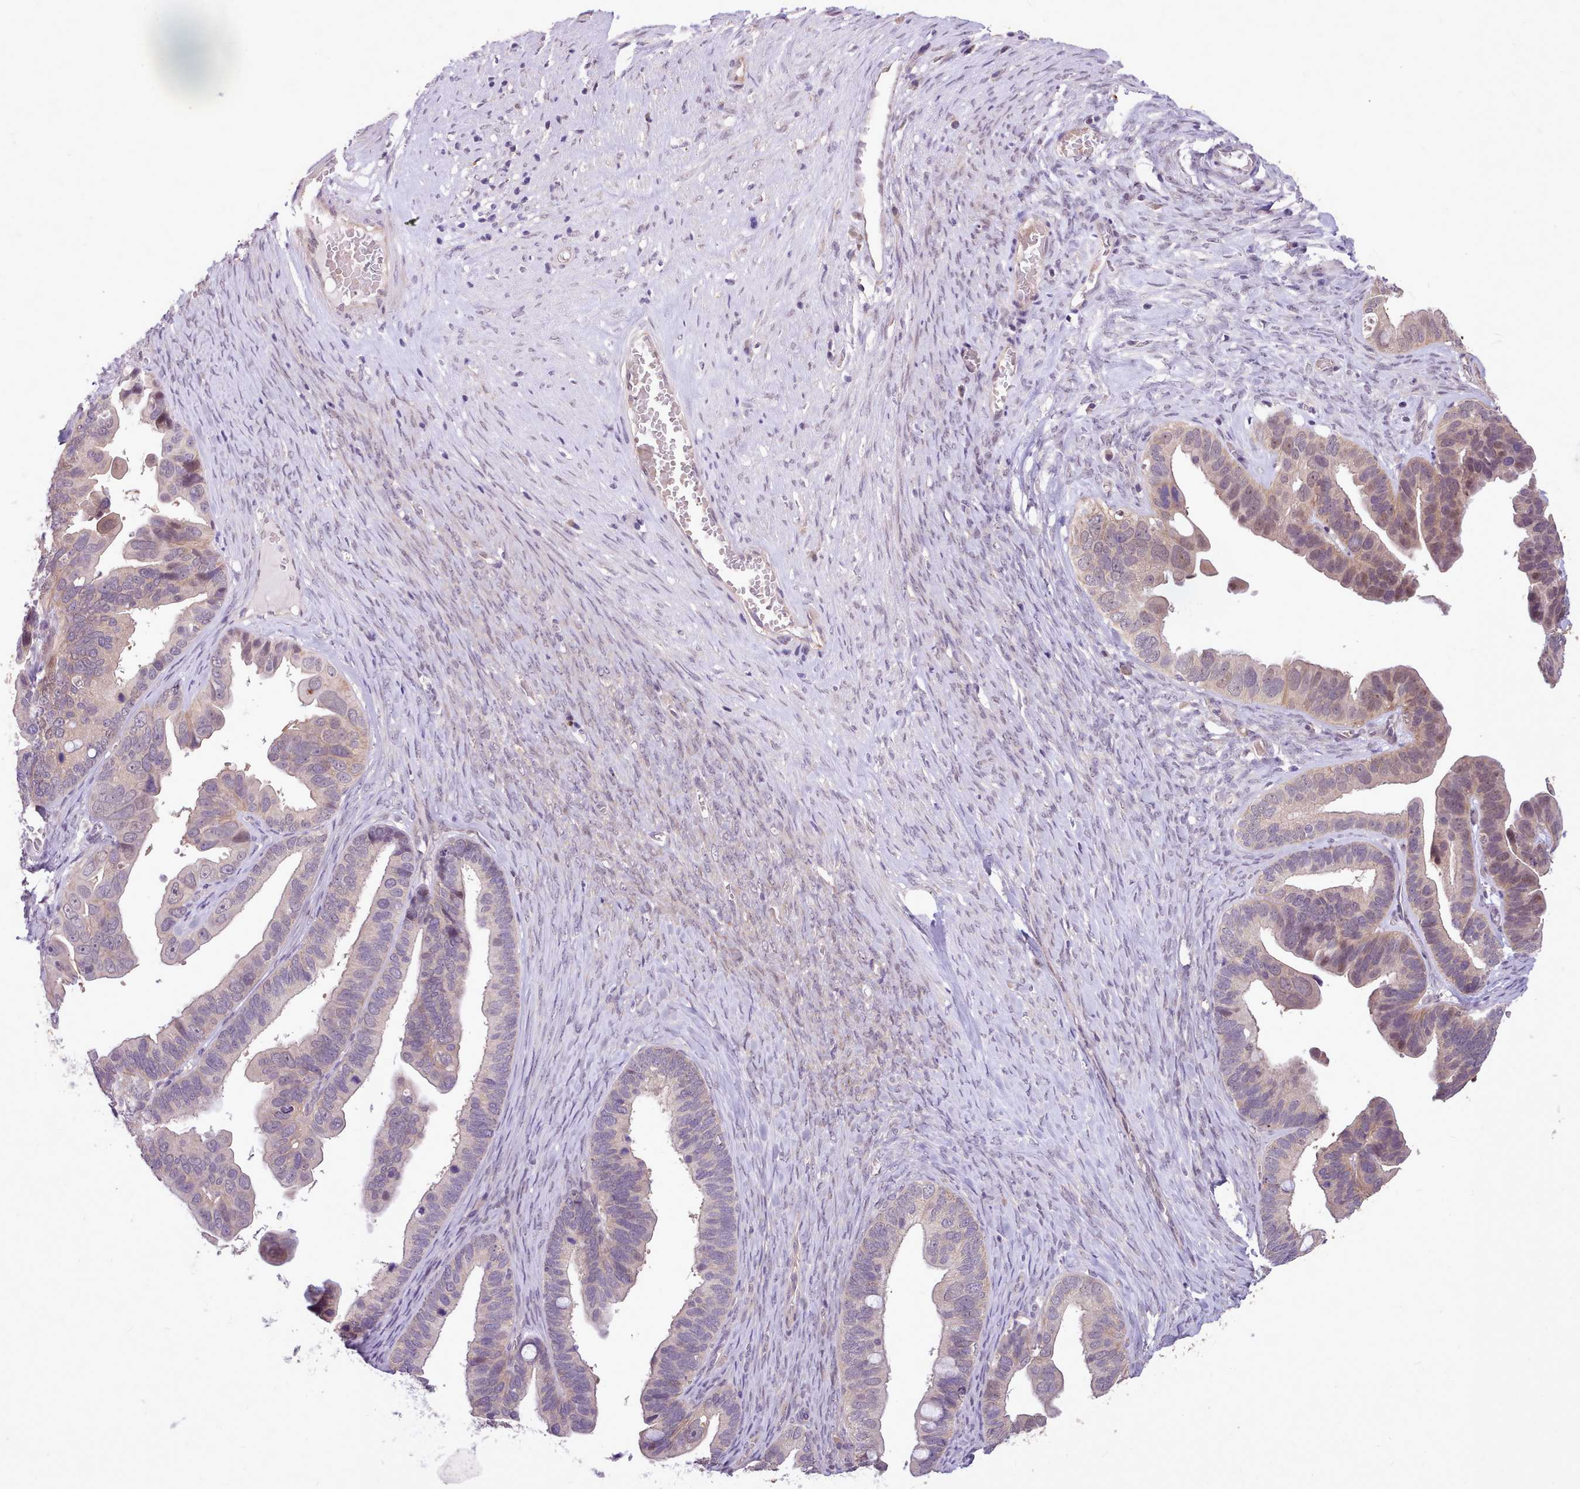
{"staining": {"intensity": "moderate", "quantity": "25%-75%", "location": "nuclear"}, "tissue": "ovarian cancer", "cell_type": "Tumor cells", "image_type": "cancer", "snomed": [{"axis": "morphology", "description": "Cystadenocarcinoma, serous, NOS"}, {"axis": "topography", "description": "Ovary"}], "caption": "DAB immunohistochemical staining of ovarian serous cystadenocarcinoma reveals moderate nuclear protein staining in about 25%-75% of tumor cells.", "gene": "ZNF607", "patient": {"sex": "female", "age": 56}}